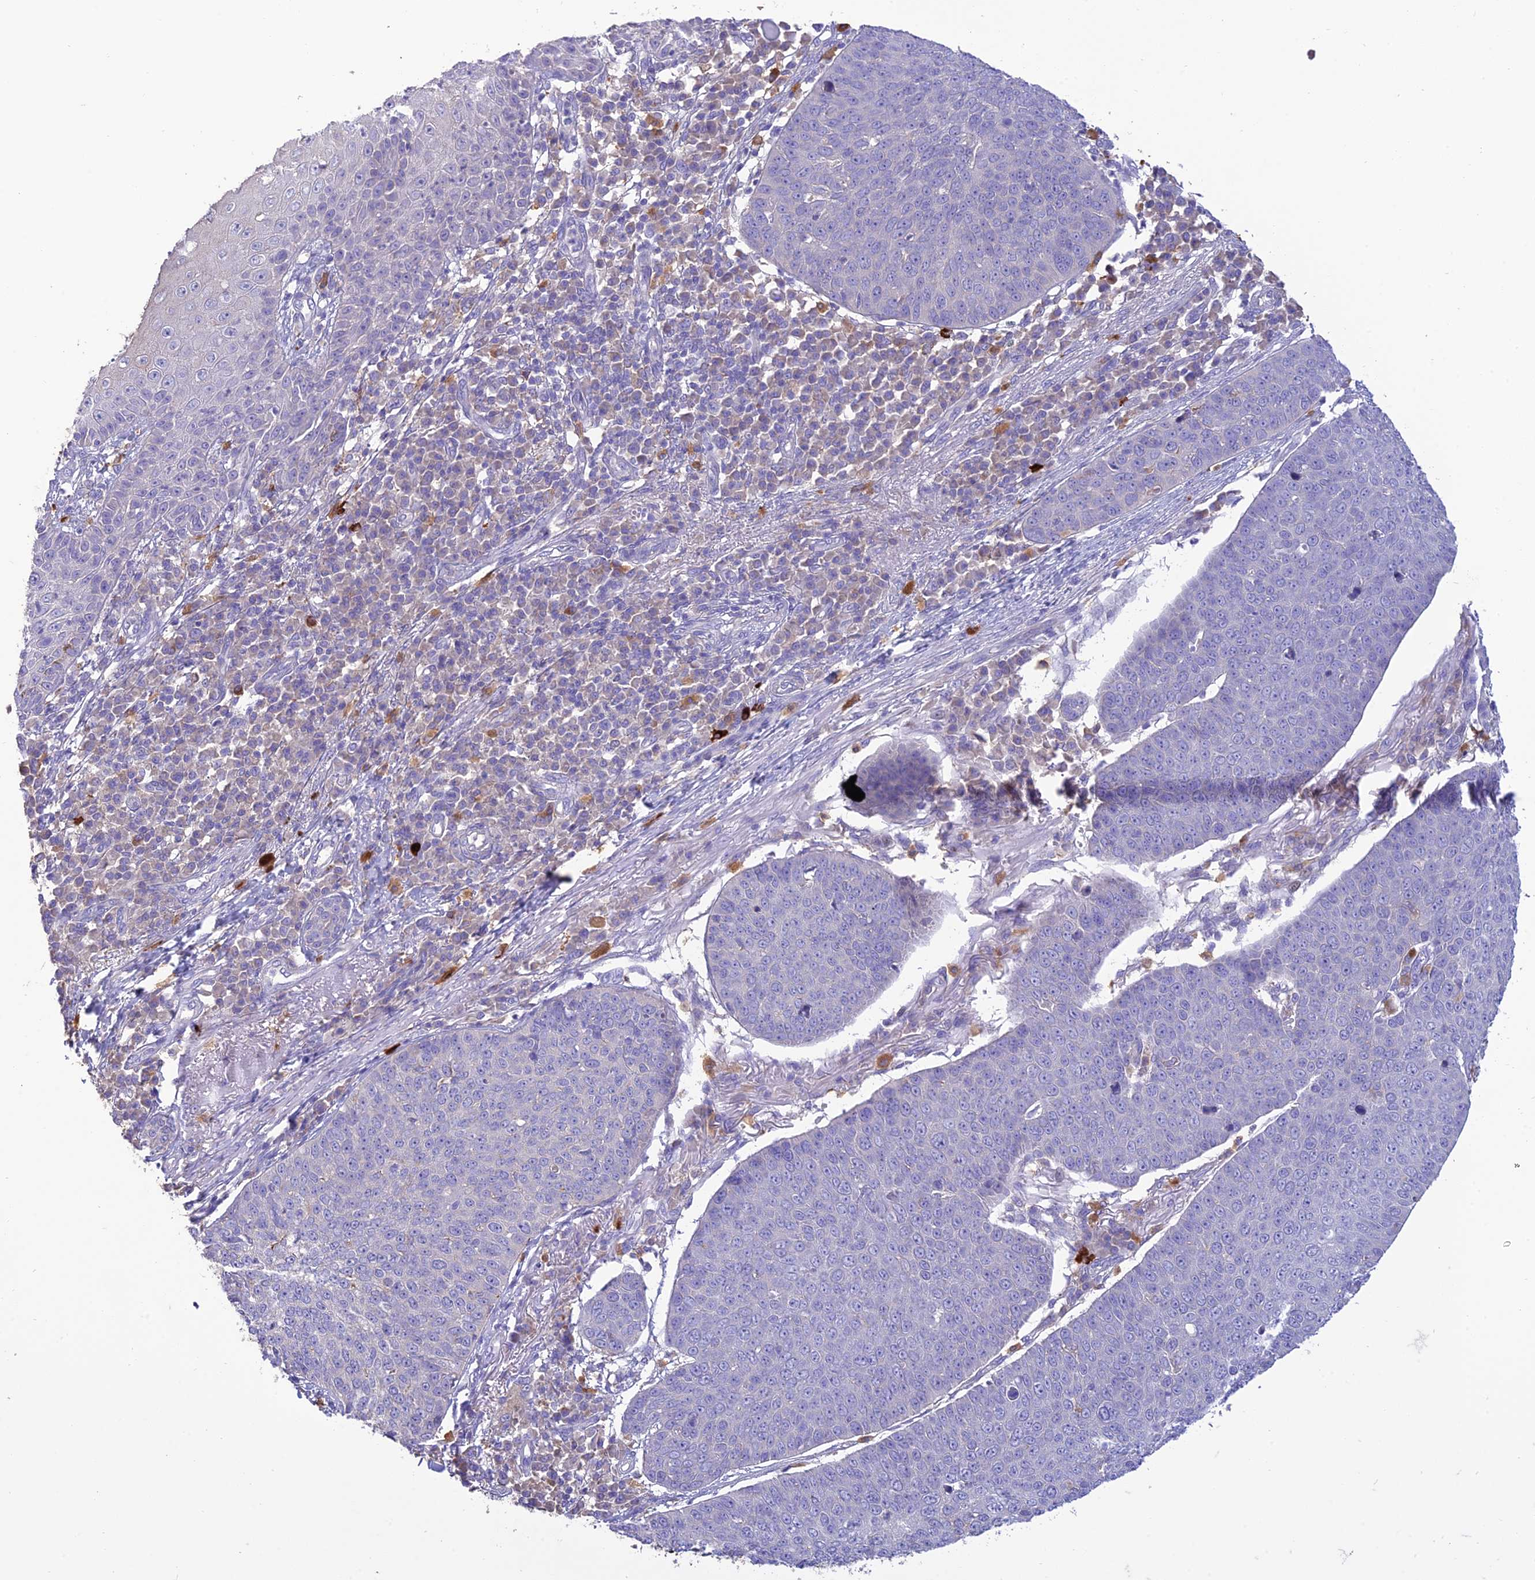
{"staining": {"intensity": "negative", "quantity": "none", "location": "none"}, "tissue": "skin cancer", "cell_type": "Tumor cells", "image_type": "cancer", "snomed": [{"axis": "morphology", "description": "Squamous cell carcinoma, NOS"}, {"axis": "topography", "description": "Skin"}], "caption": "Micrograph shows no protein positivity in tumor cells of skin squamous cell carcinoma tissue.", "gene": "SFT2D2", "patient": {"sex": "male", "age": 71}}